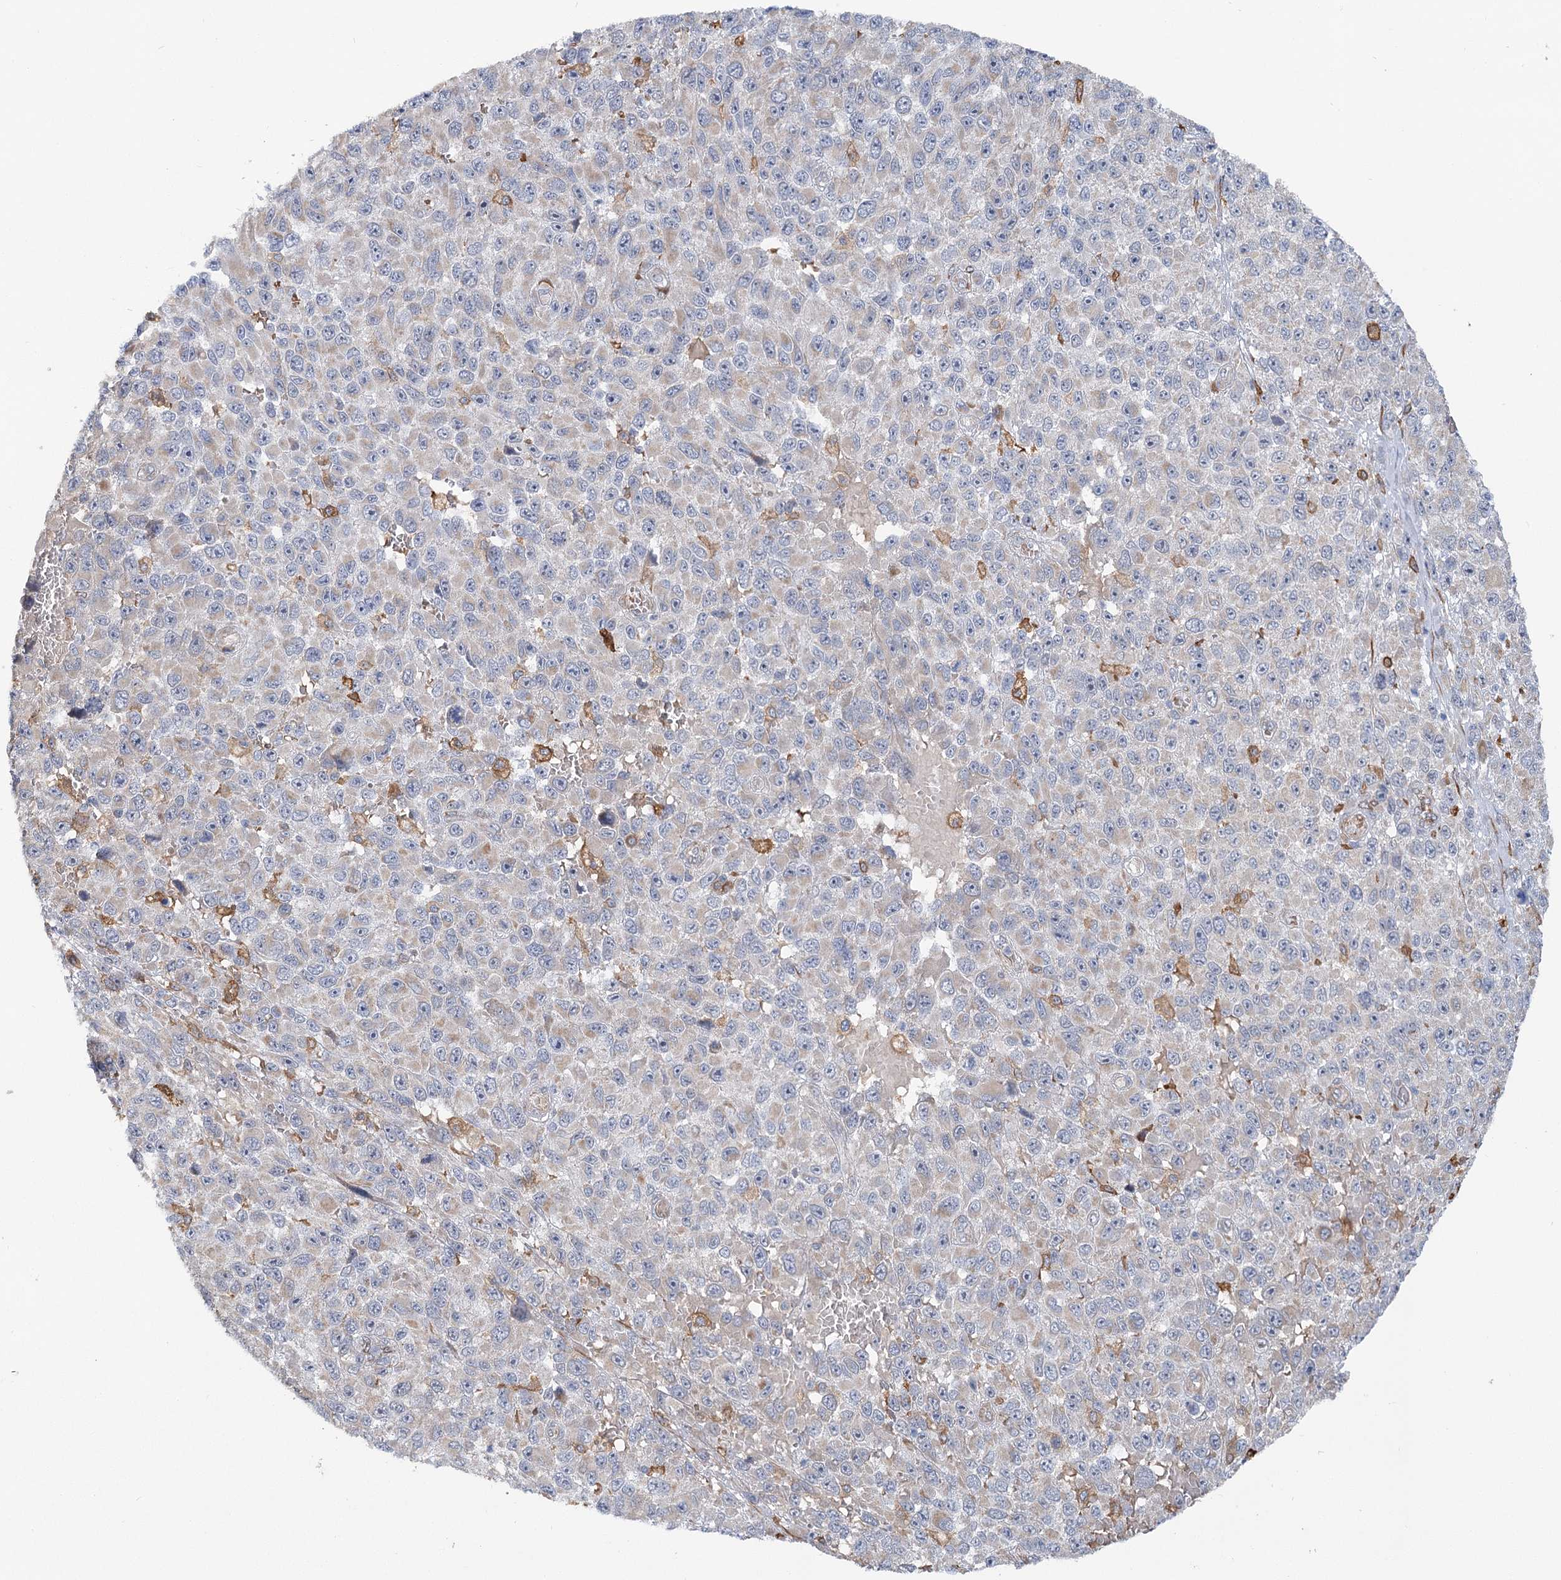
{"staining": {"intensity": "weak", "quantity": "<25%", "location": "cytoplasmic/membranous"}, "tissue": "melanoma", "cell_type": "Tumor cells", "image_type": "cancer", "snomed": [{"axis": "morphology", "description": "Malignant melanoma, NOS"}, {"axis": "topography", "description": "Skin"}], "caption": "Tumor cells show no significant protein staining in malignant melanoma.", "gene": "CIB4", "patient": {"sex": "female", "age": 96}}